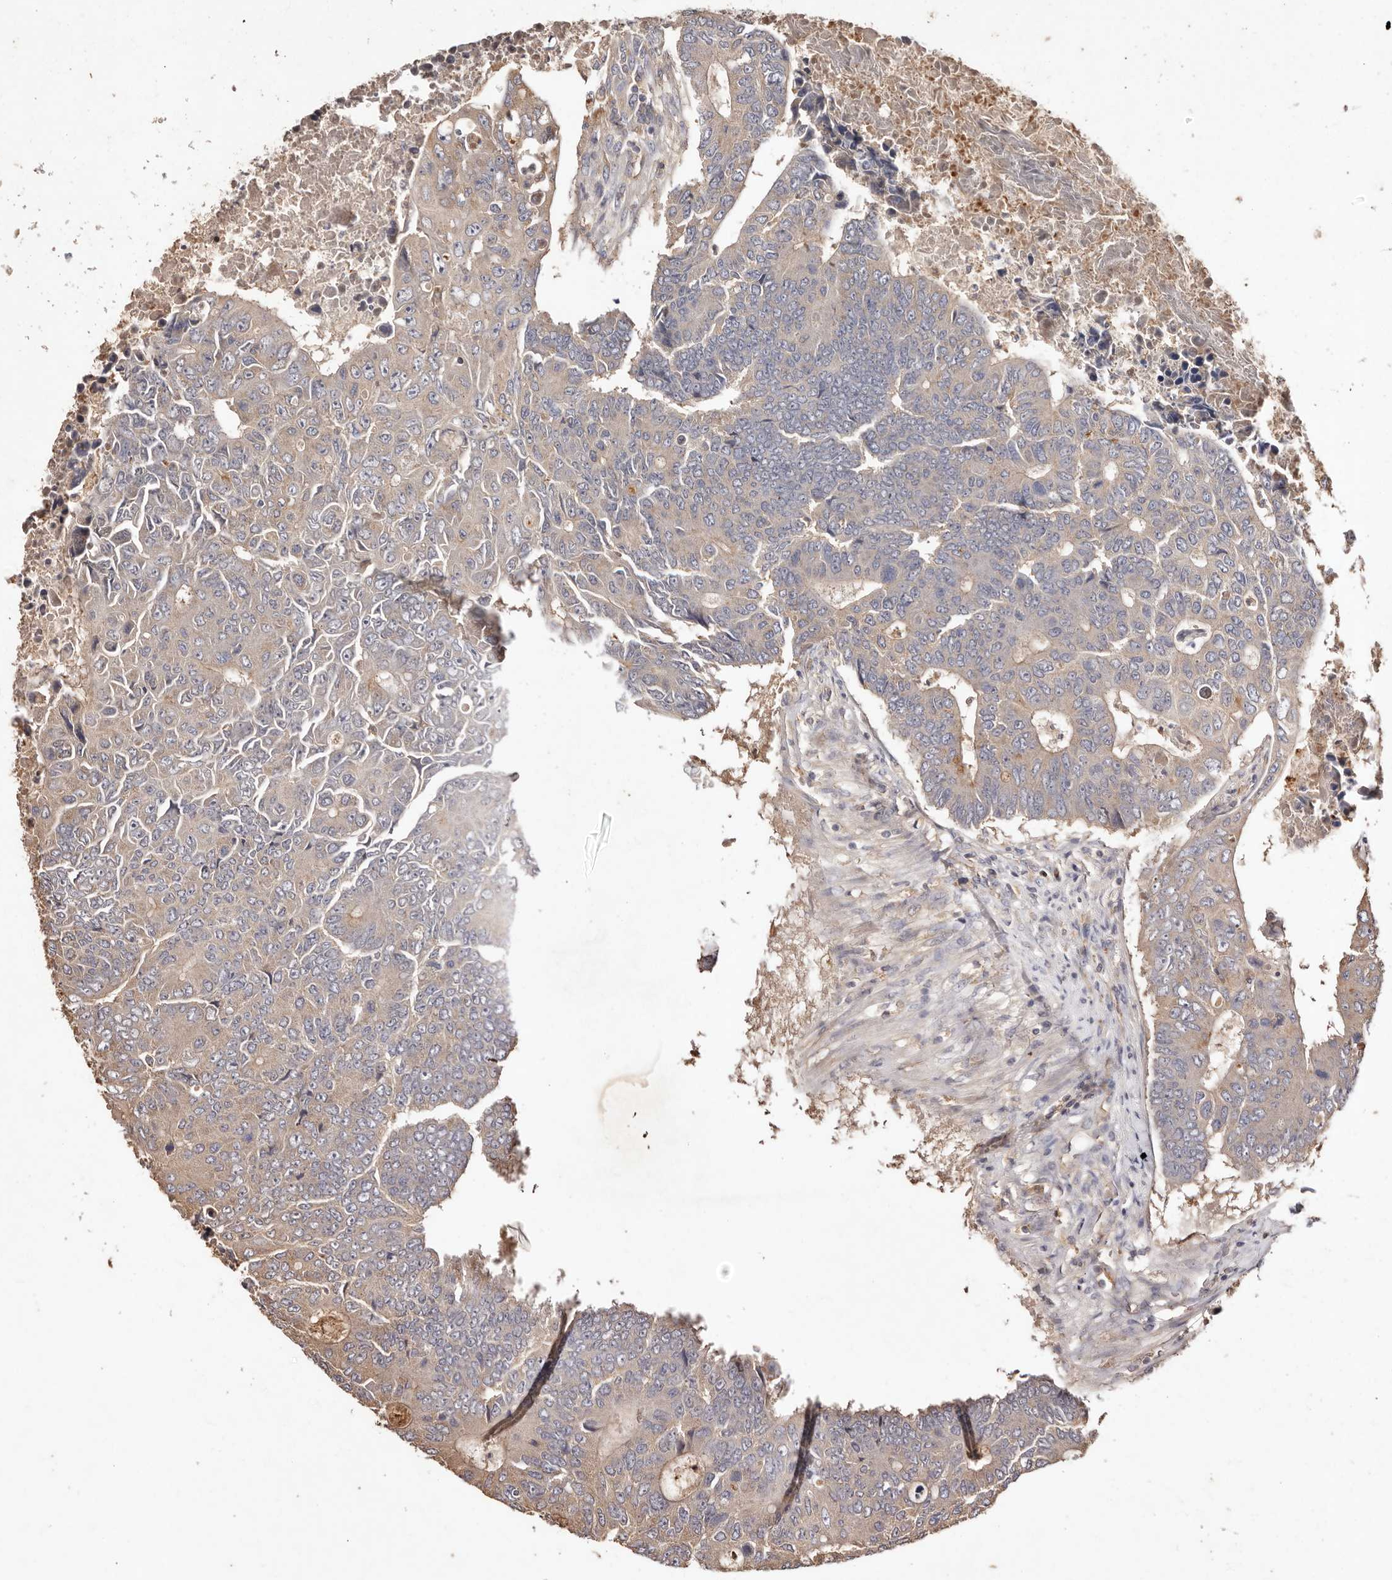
{"staining": {"intensity": "weak", "quantity": "<25%", "location": "cytoplasmic/membranous"}, "tissue": "colorectal cancer", "cell_type": "Tumor cells", "image_type": "cancer", "snomed": [{"axis": "morphology", "description": "Adenocarcinoma, NOS"}, {"axis": "topography", "description": "Colon"}], "caption": "A micrograph of colorectal cancer (adenocarcinoma) stained for a protein displays no brown staining in tumor cells.", "gene": "CCL14", "patient": {"sex": "male", "age": 87}}